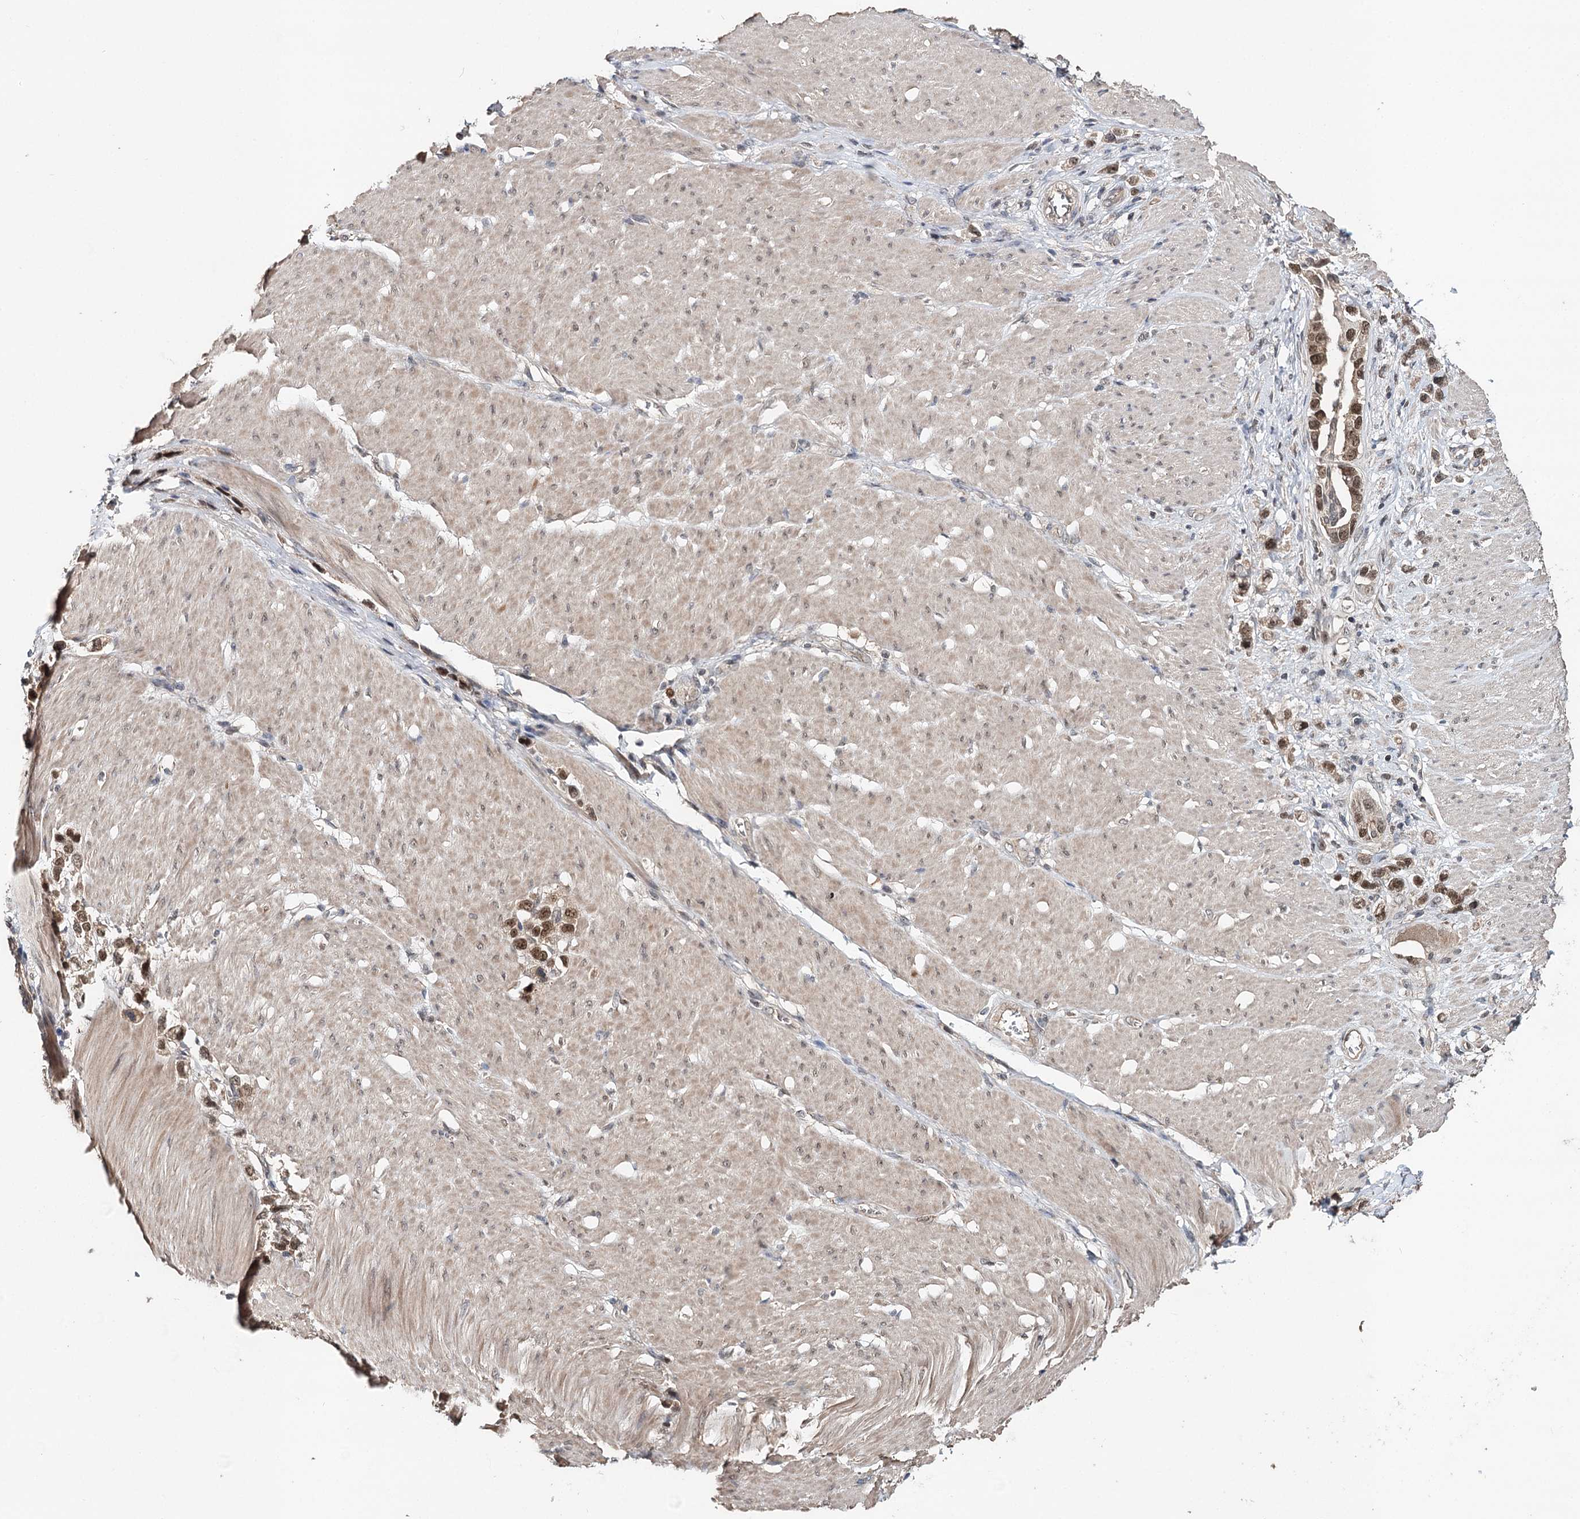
{"staining": {"intensity": "moderate", "quantity": ">75%", "location": "cytoplasmic/membranous,nuclear"}, "tissue": "stomach cancer", "cell_type": "Tumor cells", "image_type": "cancer", "snomed": [{"axis": "morphology", "description": "Normal tissue, NOS"}, {"axis": "morphology", "description": "Adenocarcinoma, NOS"}, {"axis": "topography", "description": "Stomach, upper"}, {"axis": "topography", "description": "Stomach"}], "caption": "Immunohistochemistry (IHC) of adenocarcinoma (stomach) reveals medium levels of moderate cytoplasmic/membranous and nuclear staining in about >75% of tumor cells. The staining was performed using DAB to visualize the protein expression in brown, while the nuclei were stained in blue with hematoxylin (Magnification: 20x).", "gene": "NOPCHAP1", "patient": {"sex": "female", "age": 65}}